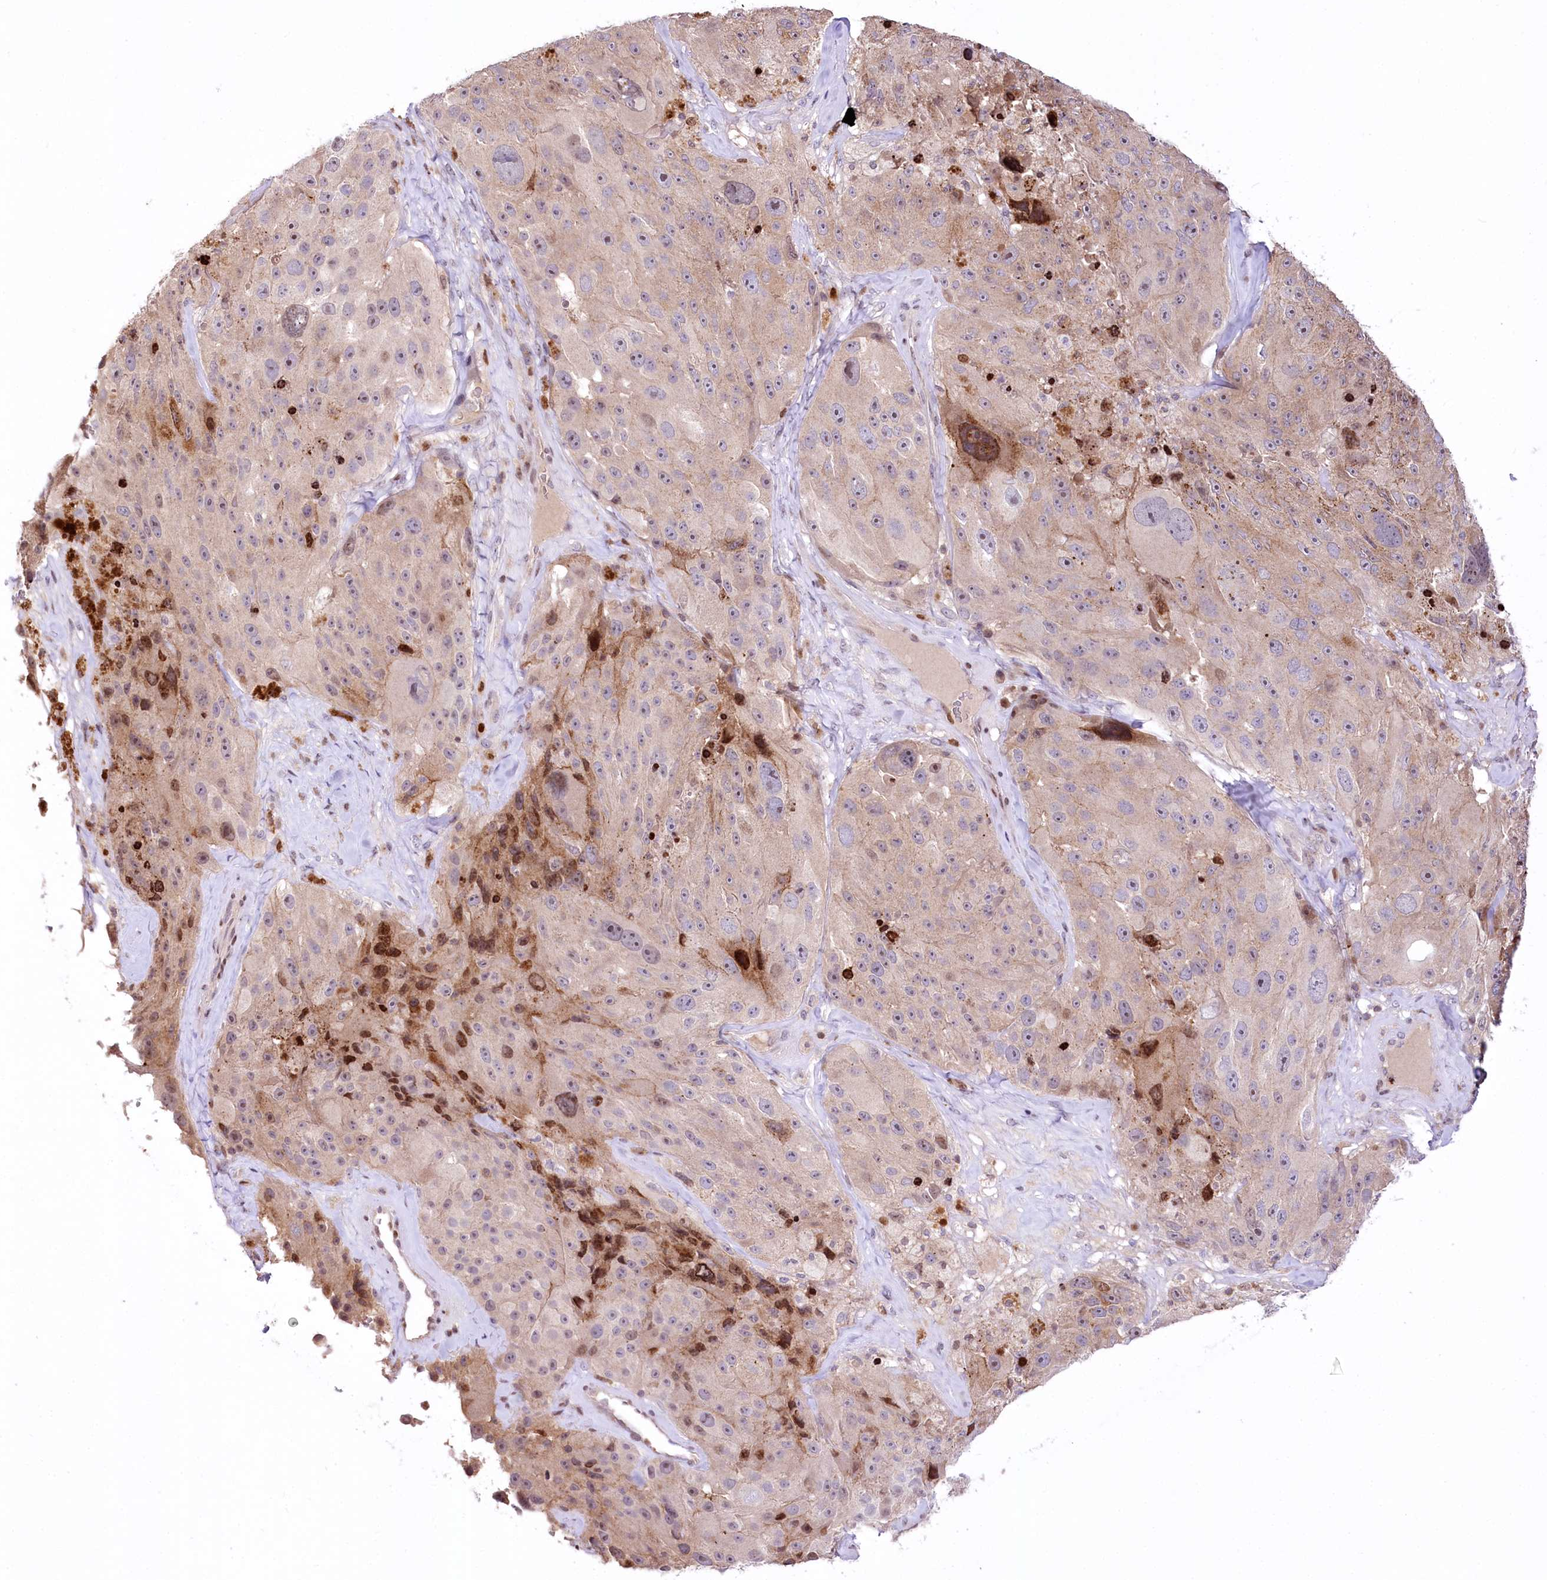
{"staining": {"intensity": "moderate", "quantity": "<25%", "location": "cytoplasmic/membranous,nuclear"}, "tissue": "melanoma", "cell_type": "Tumor cells", "image_type": "cancer", "snomed": [{"axis": "morphology", "description": "Malignant melanoma, Metastatic site"}, {"axis": "topography", "description": "Lymph node"}], "caption": "Immunohistochemical staining of human melanoma demonstrates low levels of moderate cytoplasmic/membranous and nuclear staining in about <25% of tumor cells. The protein of interest is stained brown, and the nuclei are stained in blue (DAB IHC with brightfield microscopy, high magnification).", "gene": "ZFYVE27", "patient": {"sex": "male", "age": 62}}